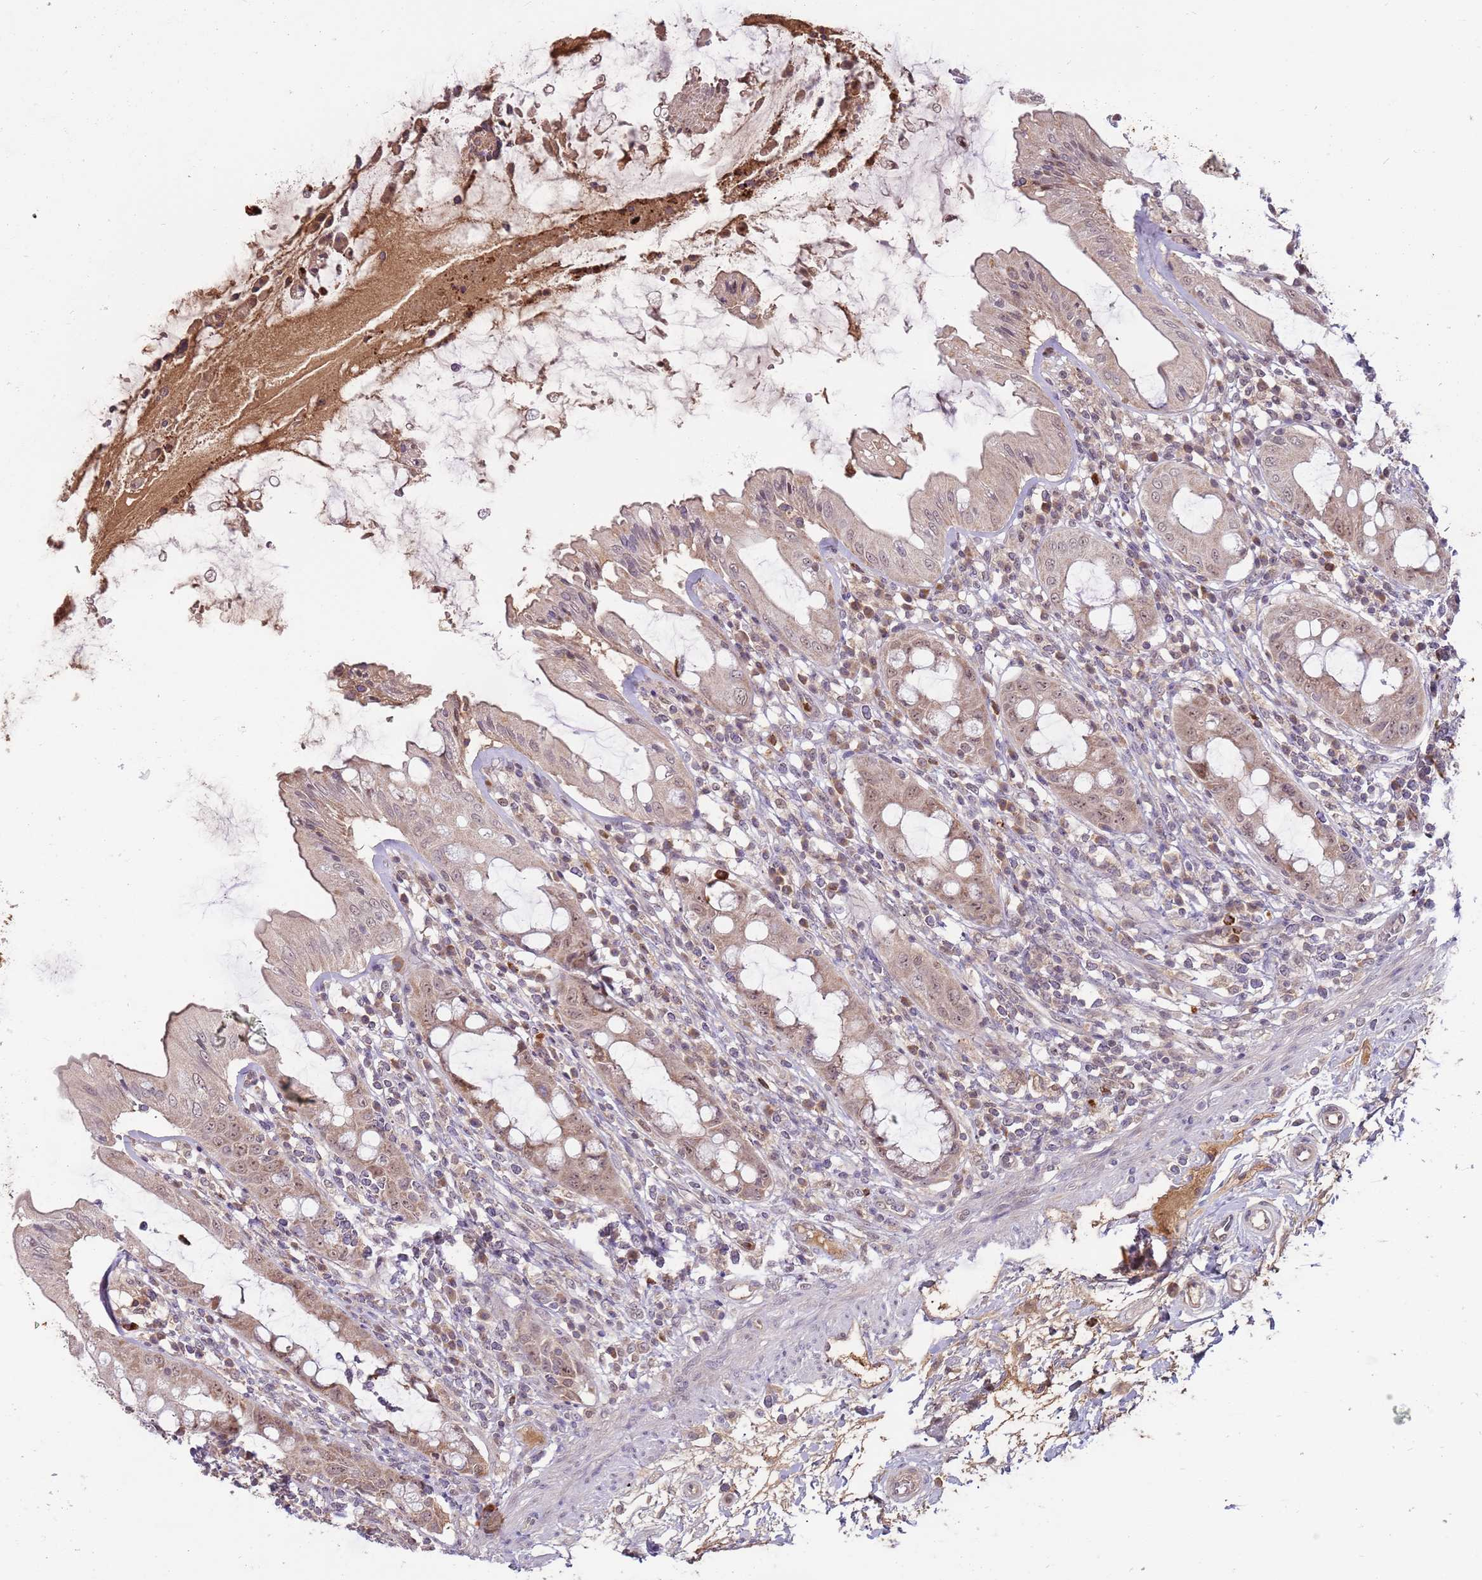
{"staining": {"intensity": "moderate", "quantity": "25%-75%", "location": "cytoplasmic/membranous,nuclear"}, "tissue": "rectum", "cell_type": "Glandular cells", "image_type": "normal", "snomed": [{"axis": "morphology", "description": "Normal tissue, NOS"}, {"axis": "topography", "description": "Rectum"}], "caption": "This photomicrograph displays immunohistochemistry staining of benign rectum, with medium moderate cytoplasmic/membranous,nuclear expression in about 25%-75% of glandular cells.", "gene": "NBPF4", "patient": {"sex": "female", "age": 57}}